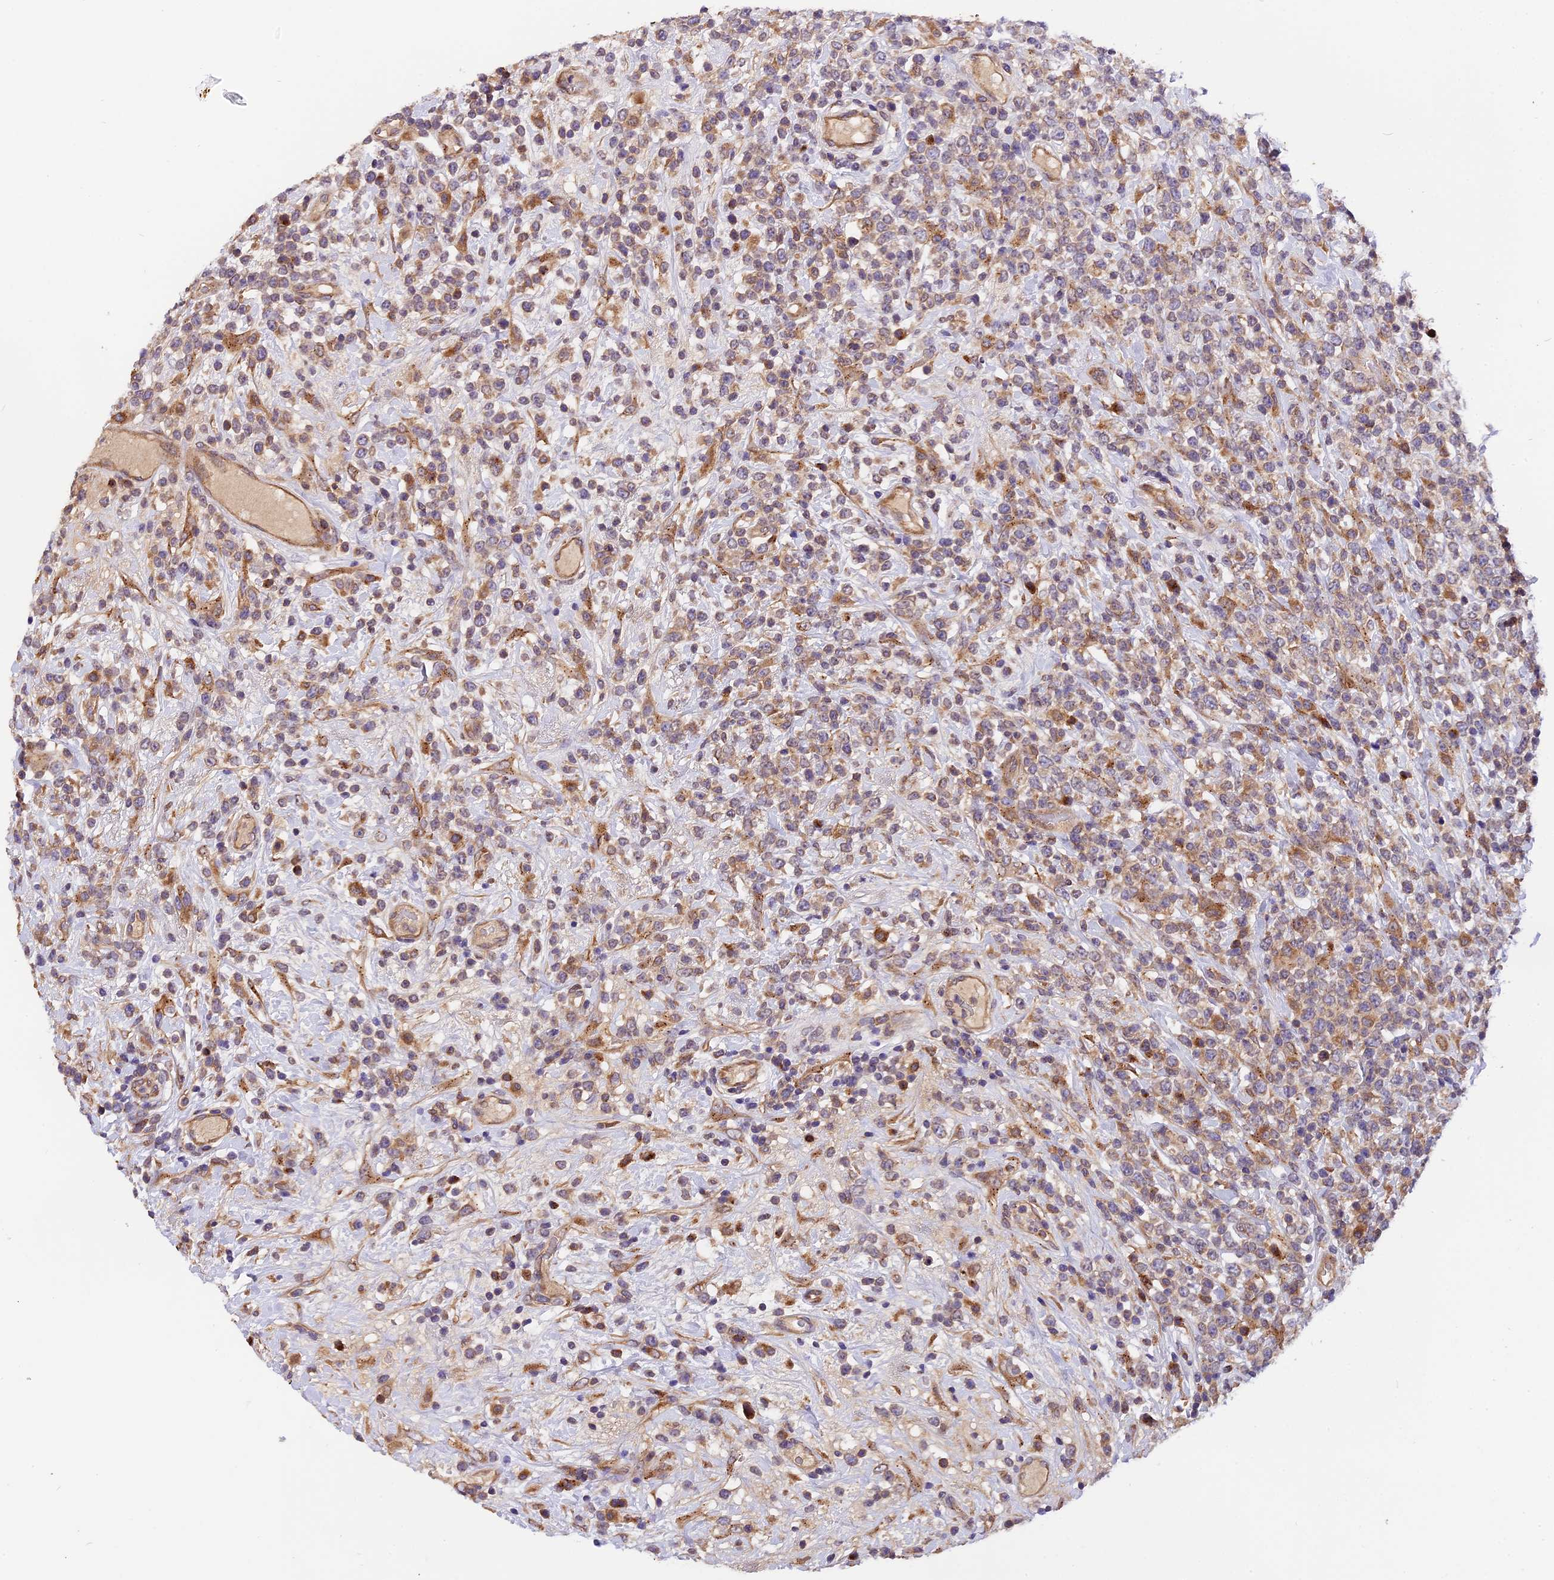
{"staining": {"intensity": "moderate", "quantity": "<25%", "location": "cytoplasmic/membranous"}, "tissue": "lymphoma", "cell_type": "Tumor cells", "image_type": "cancer", "snomed": [{"axis": "morphology", "description": "Malignant lymphoma, non-Hodgkin's type, High grade"}, {"axis": "topography", "description": "Colon"}], "caption": "Tumor cells exhibit low levels of moderate cytoplasmic/membranous expression in about <25% of cells in human lymphoma.", "gene": "COPE", "patient": {"sex": "female", "age": 53}}